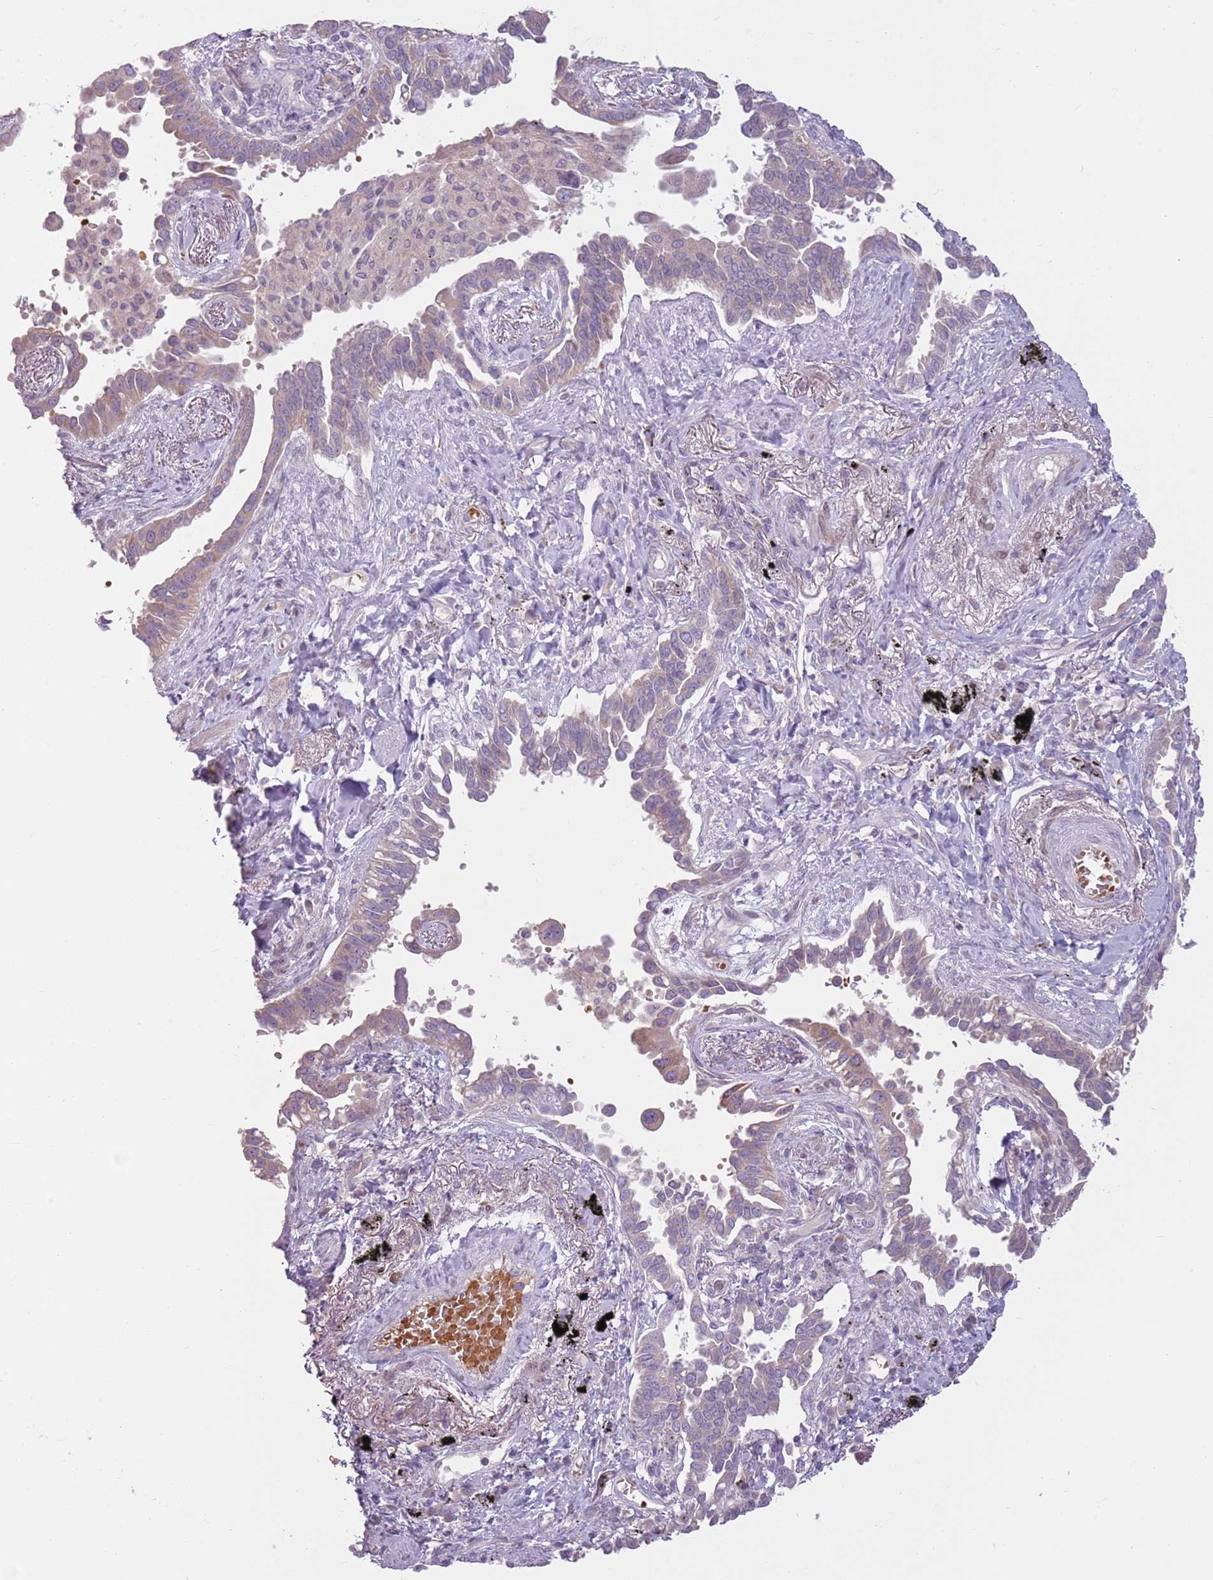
{"staining": {"intensity": "weak", "quantity": "<25%", "location": "cytoplasmic/membranous"}, "tissue": "lung cancer", "cell_type": "Tumor cells", "image_type": "cancer", "snomed": [{"axis": "morphology", "description": "Adenocarcinoma, NOS"}, {"axis": "topography", "description": "Lung"}], "caption": "This is an immunohistochemistry photomicrograph of adenocarcinoma (lung). There is no expression in tumor cells.", "gene": "HSPA14", "patient": {"sex": "male", "age": 67}}